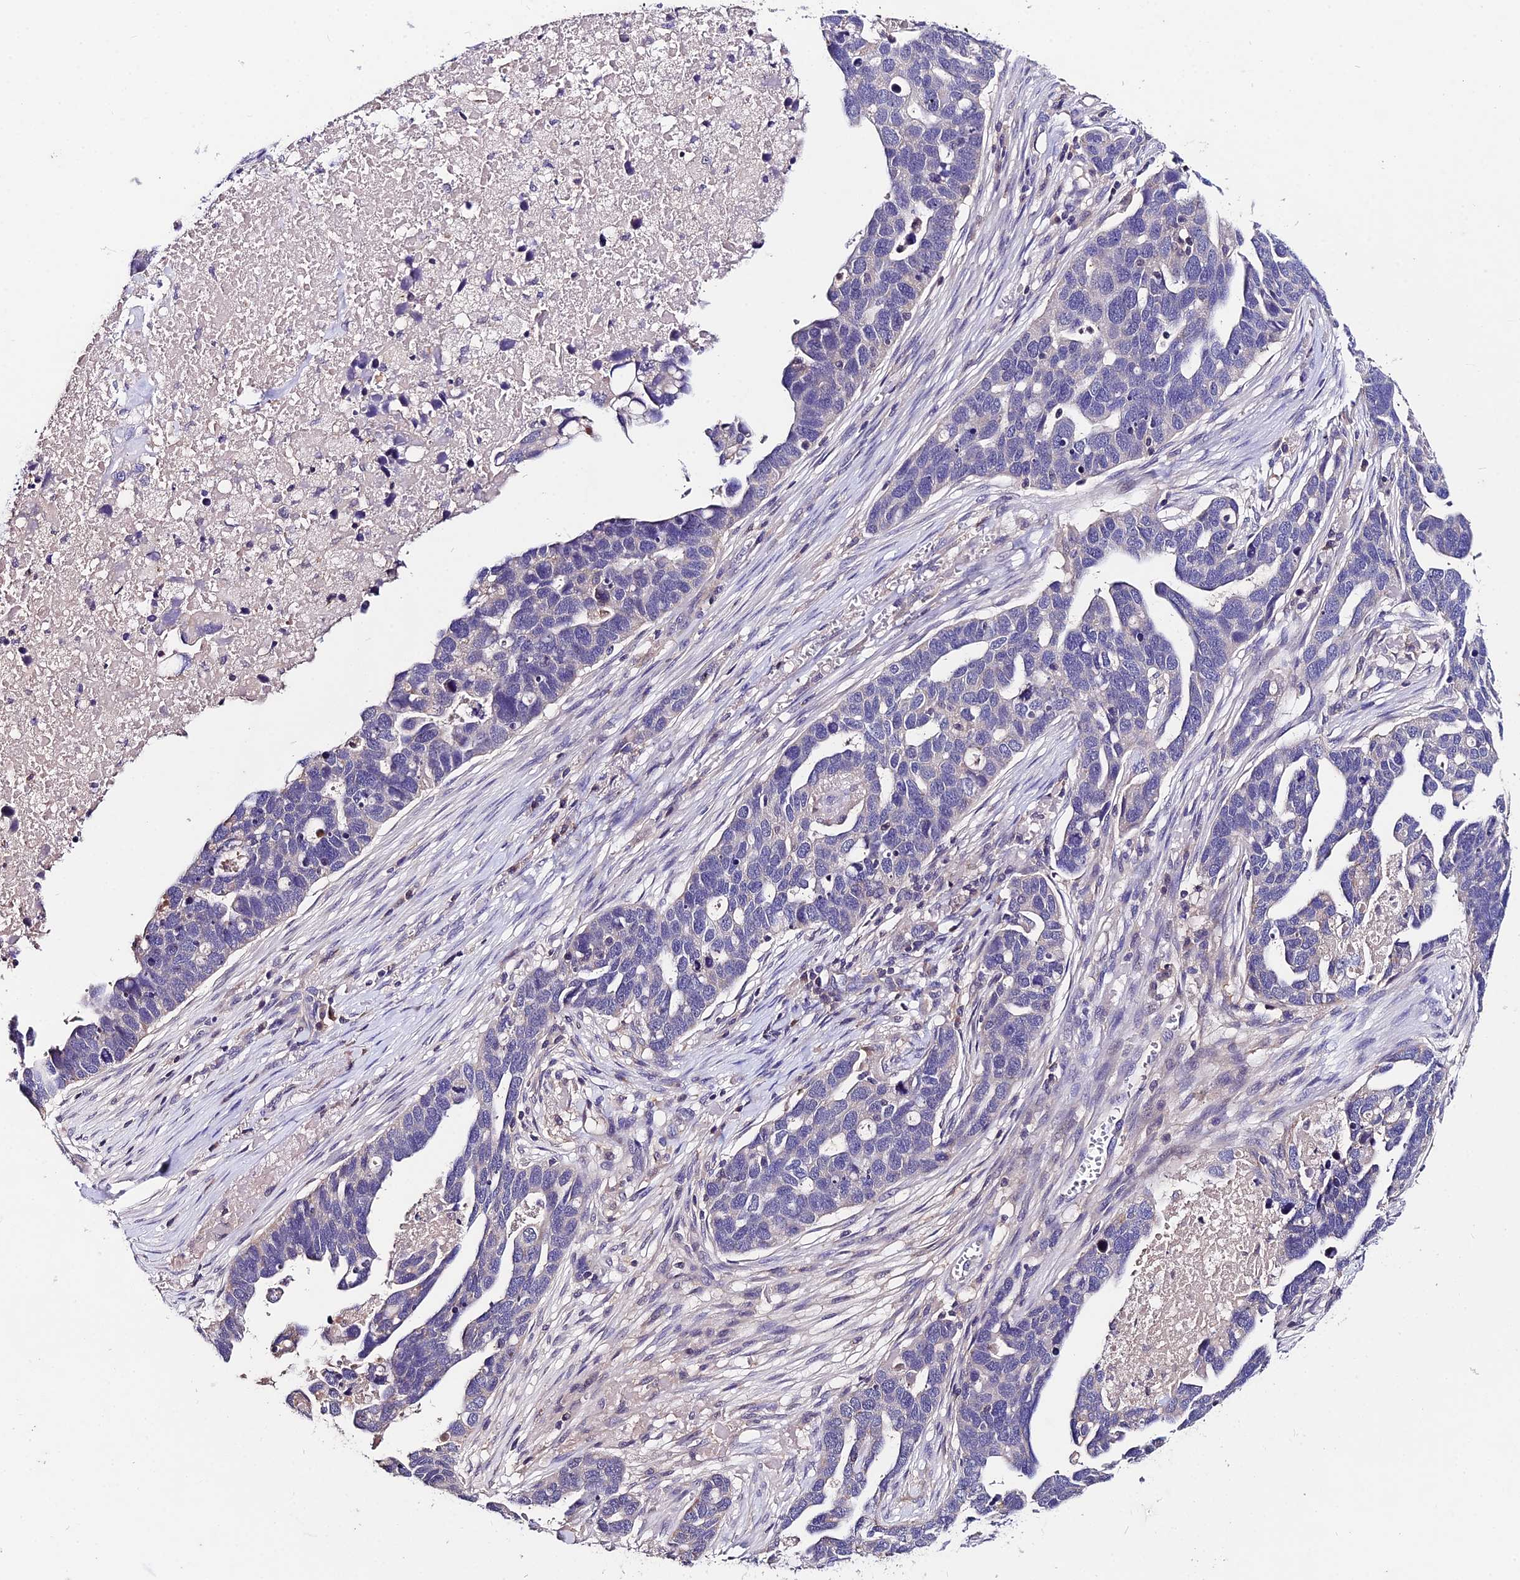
{"staining": {"intensity": "negative", "quantity": "none", "location": "none"}, "tissue": "ovarian cancer", "cell_type": "Tumor cells", "image_type": "cancer", "snomed": [{"axis": "morphology", "description": "Cystadenocarcinoma, serous, NOS"}, {"axis": "topography", "description": "Ovary"}], "caption": "Tumor cells show no significant protein positivity in ovarian cancer (serous cystadenocarcinoma).", "gene": "LGALS7", "patient": {"sex": "female", "age": 54}}